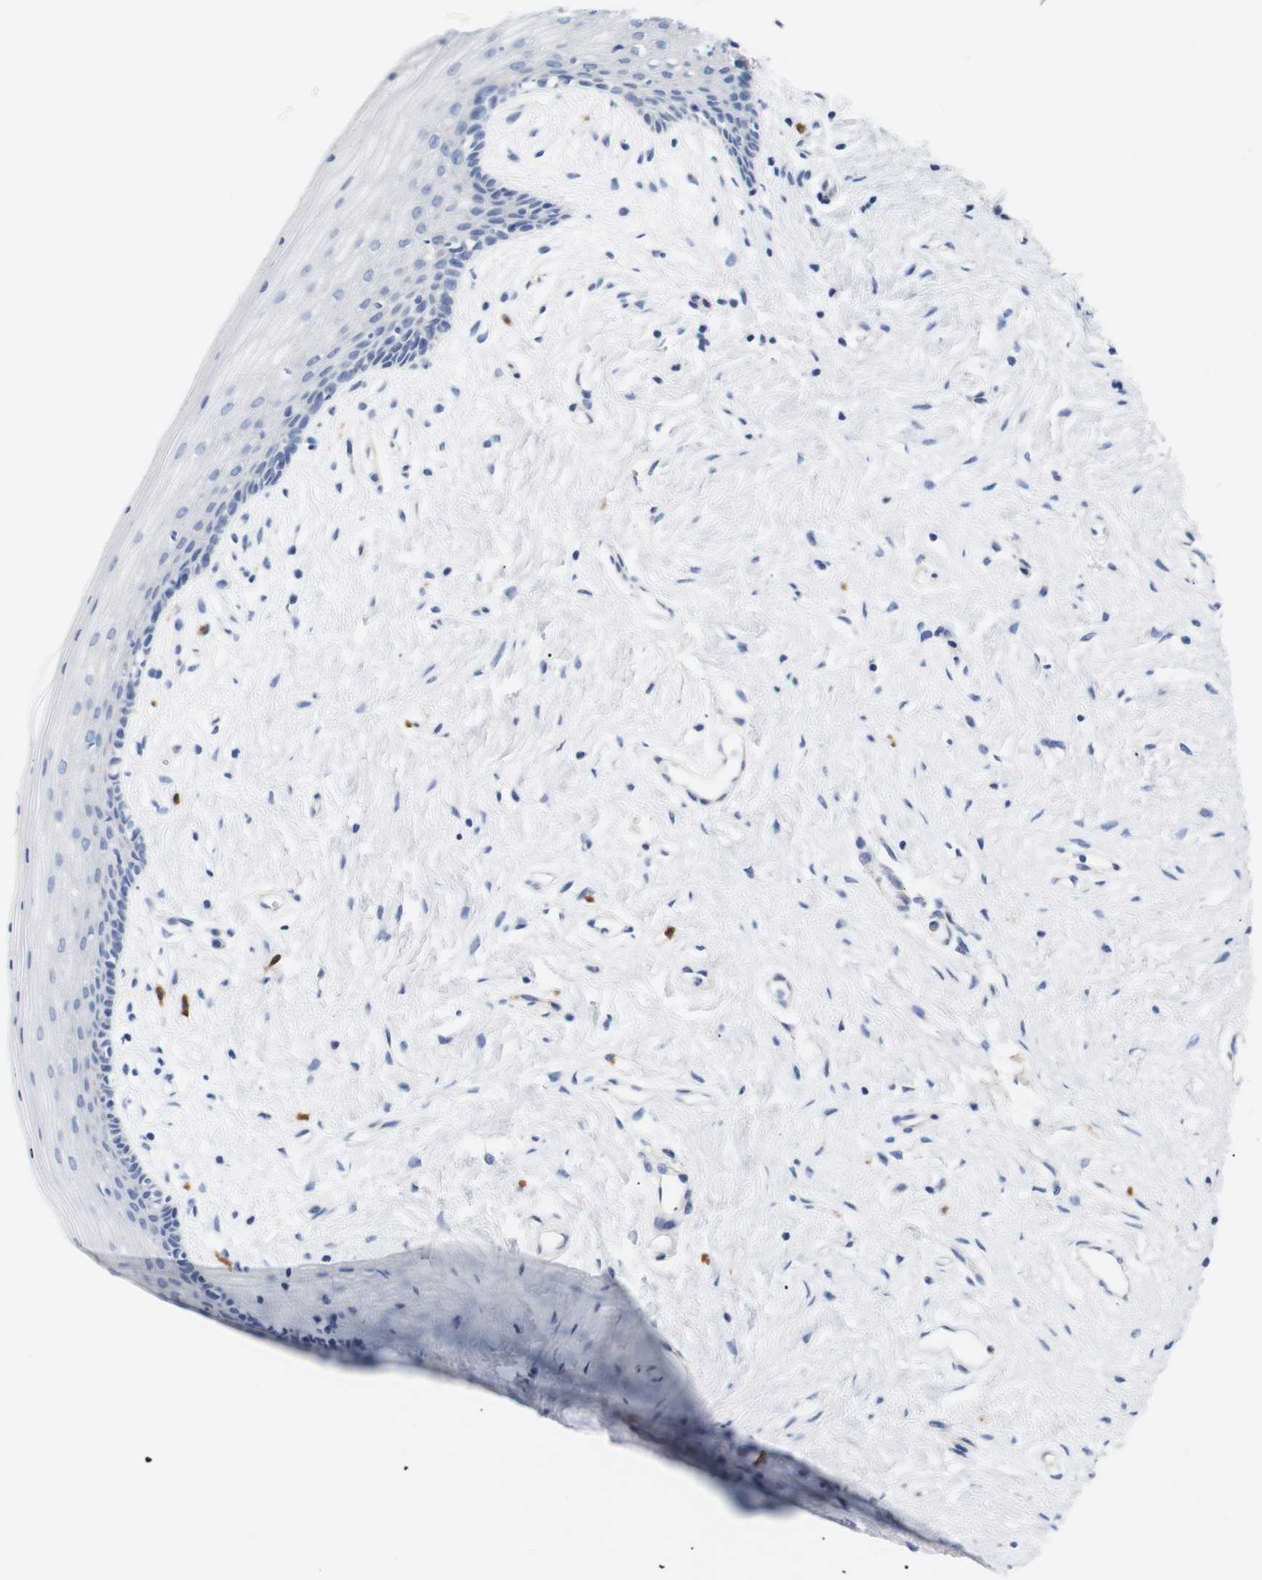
{"staining": {"intensity": "negative", "quantity": "none", "location": "none"}, "tissue": "vagina", "cell_type": "Squamous epithelial cells", "image_type": "normal", "snomed": [{"axis": "morphology", "description": "Normal tissue, NOS"}, {"axis": "topography", "description": "Vagina"}], "caption": "High magnification brightfield microscopy of unremarkable vagina stained with DAB (3,3'-diaminobenzidine) (brown) and counterstained with hematoxylin (blue): squamous epithelial cells show no significant staining.", "gene": "STMN3", "patient": {"sex": "female", "age": 44}}